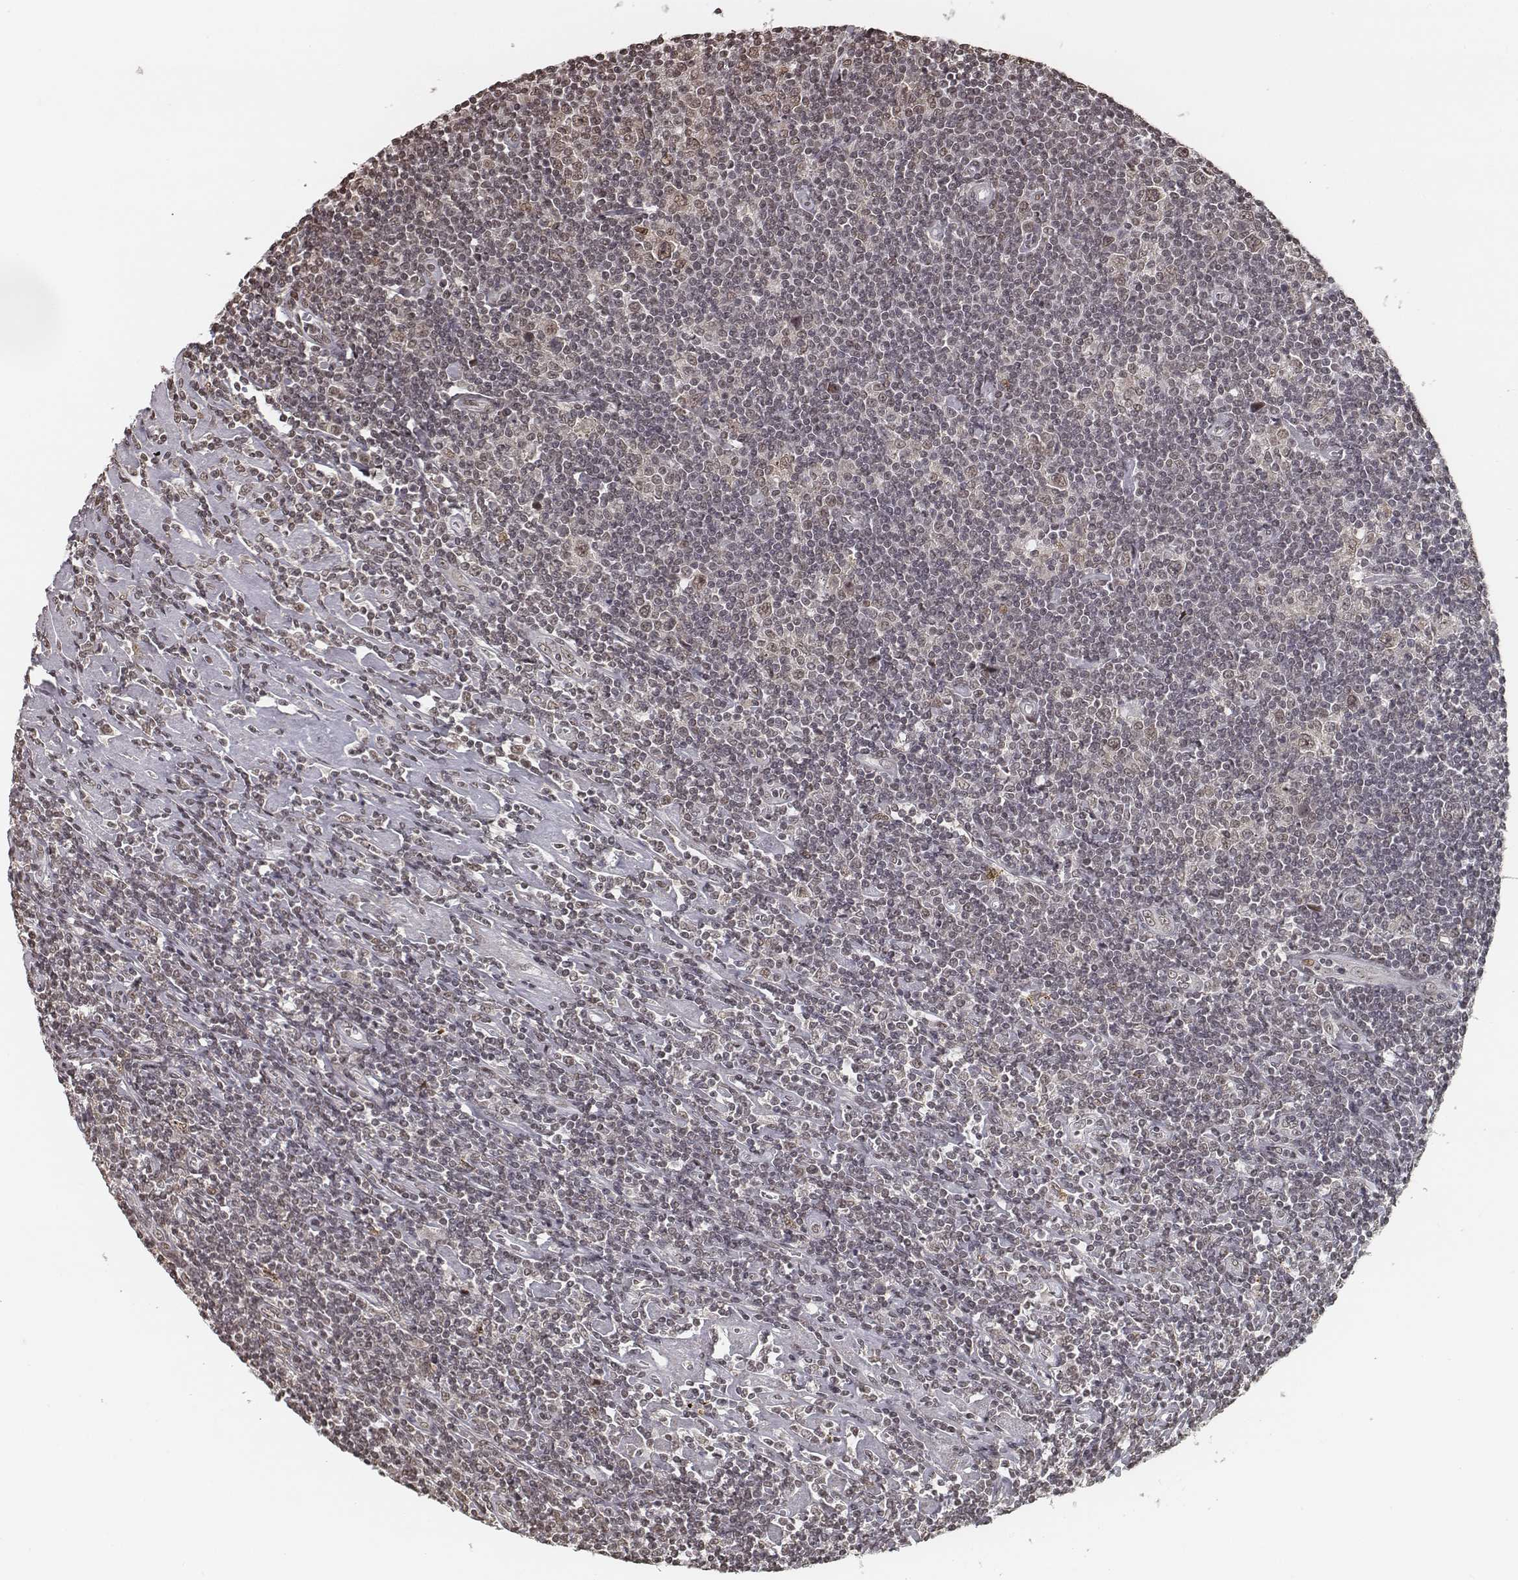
{"staining": {"intensity": "weak", "quantity": ">75%", "location": "nuclear"}, "tissue": "lymphoma", "cell_type": "Tumor cells", "image_type": "cancer", "snomed": [{"axis": "morphology", "description": "Hodgkin's disease, NOS"}, {"axis": "topography", "description": "Lymph node"}], "caption": "This is a photomicrograph of immunohistochemistry staining of Hodgkin's disease, which shows weak staining in the nuclear of tumor cells.", "gene": "HMGA2", "patient": {"sex": "male", "age": 40}}